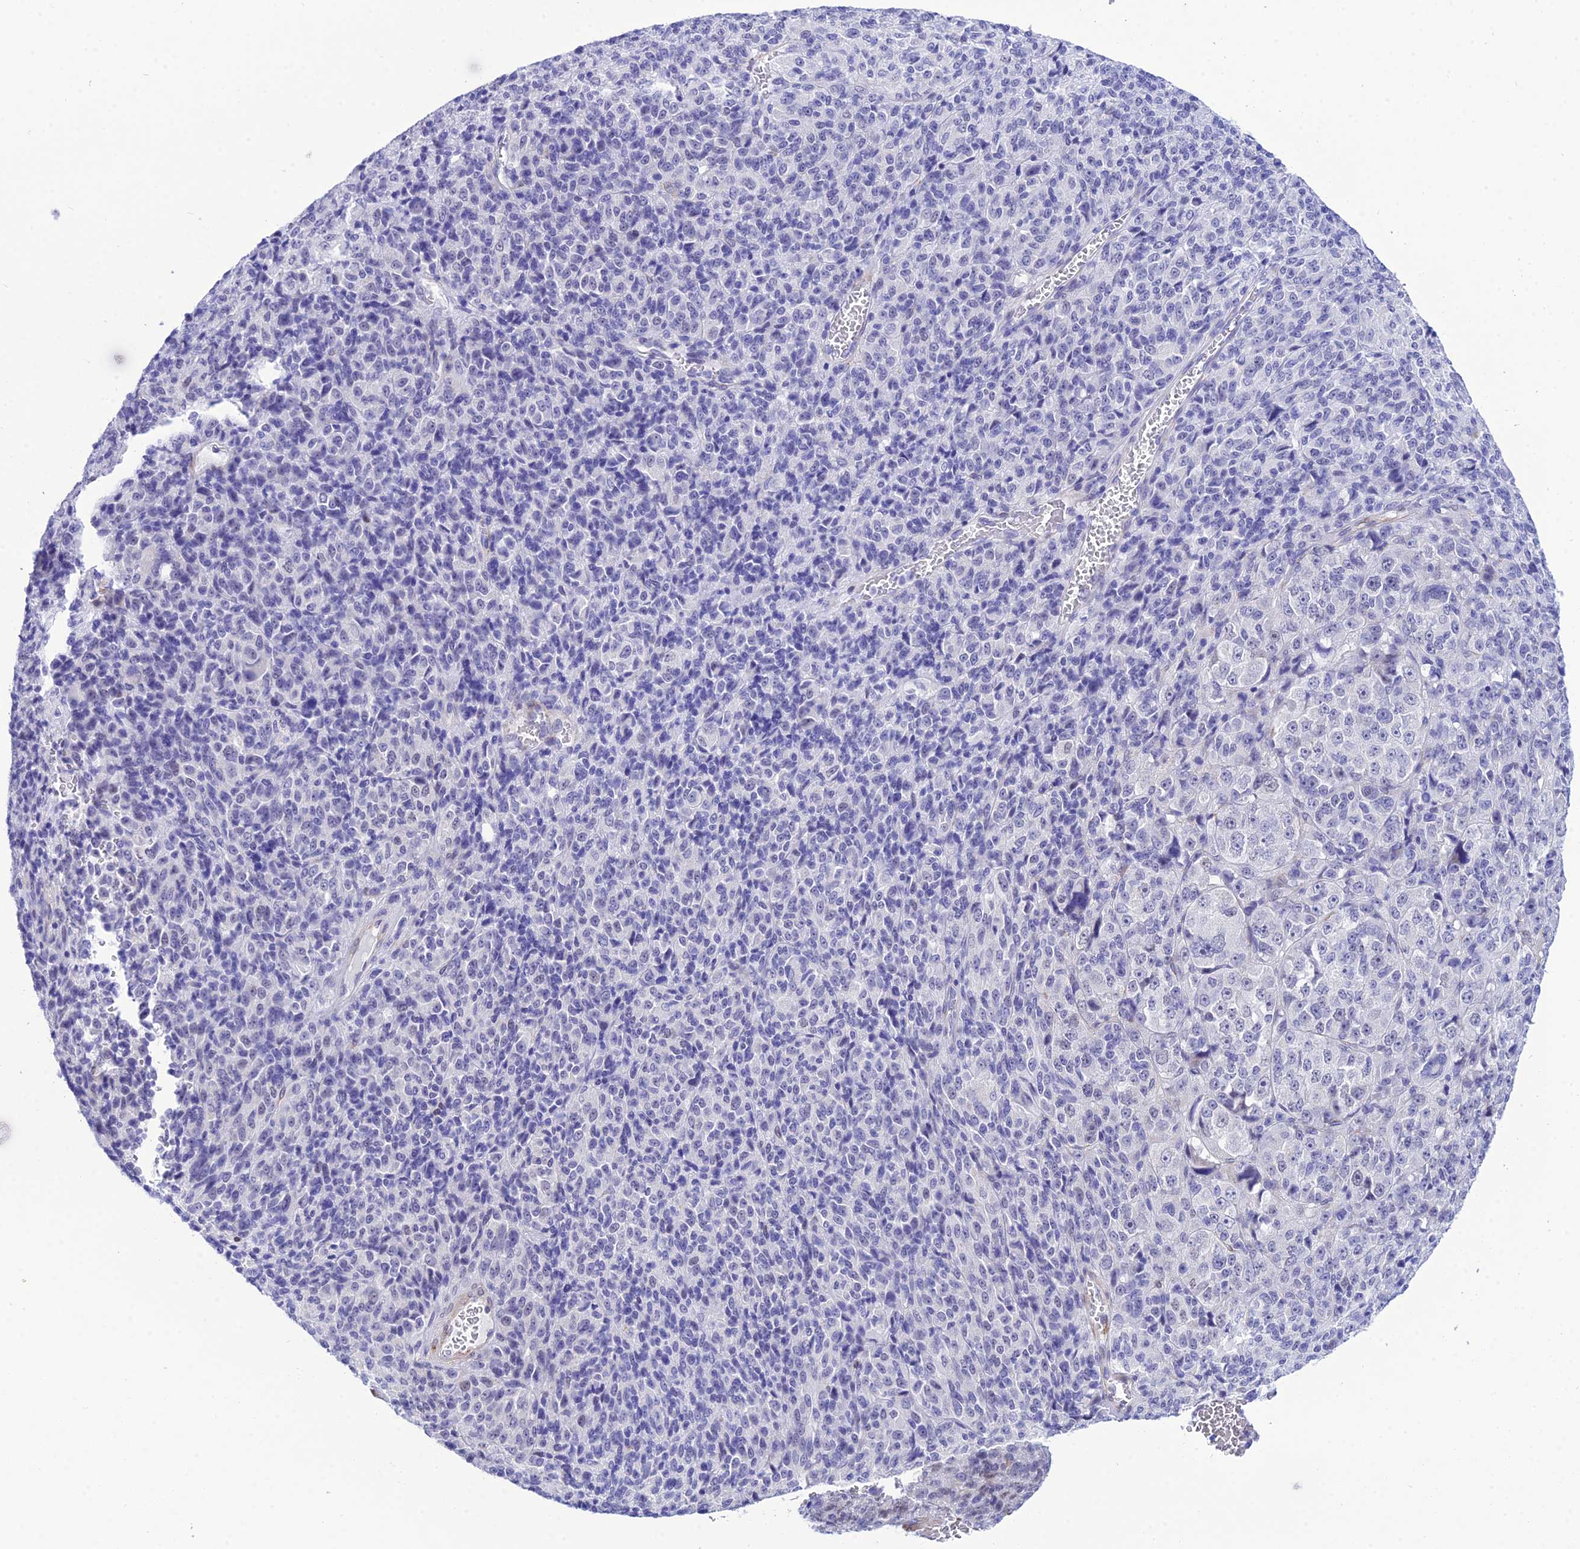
{"staining": {"intensity": "weak", "quantity": "<25%", "location": "nuclear"}, "tissue": "melanoma", "cell_type": "Tumor cells", "image_type": "cancer", "snomed": [{"axis": "morphology", "description": "Malignant melanoma, Metastatic site"}, {"axis": "topography", "description": "Brain"}], "caption": "Image shows no significant protein expression in tumor cells of melanoma.", "gene": "DEFB107A", "patient": {"sex": "female", "age": 56}}